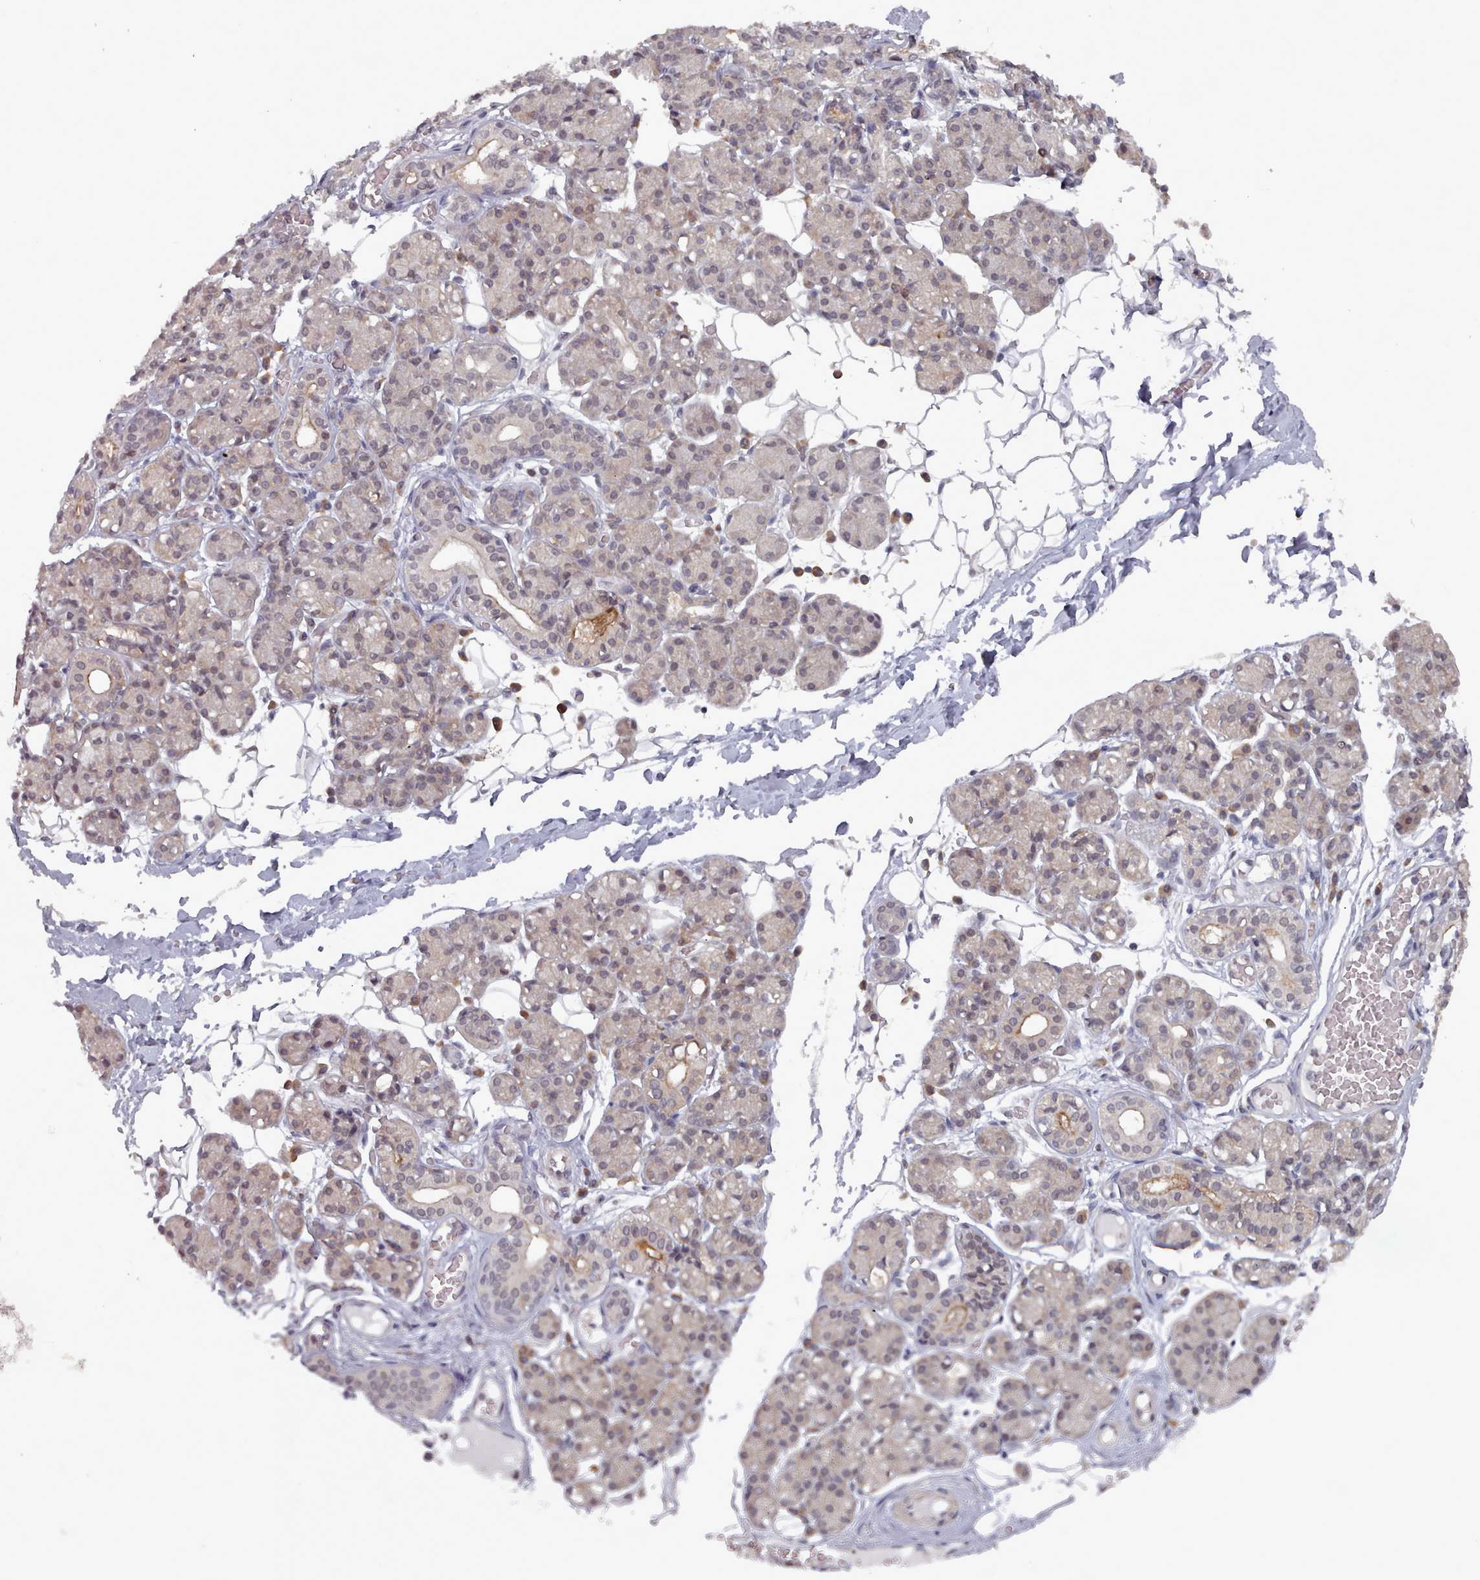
{"staining": {"intensity": "negative", "quantity": "none", "location": "none"}, "tissue": "salivary gland", "cell_type": "Glandular cells", "image_type": "normal", "snomed": [{"axis": "morphology", "description": "Normal tissue, NOS"}, {"axis": "topography", "description": "Salivary gland"}], "caption": "Immunohistochemistry (IHC) of unremarkable salivary gland reveals no staining in glandular cells. Brightfield microscopy of immunohistochemistry stained with DAB (brown) and hematoxylin (blue), captured at high magnification.", "gene": "HYAL3", "patient": {"sex": "male", "age": 63}}